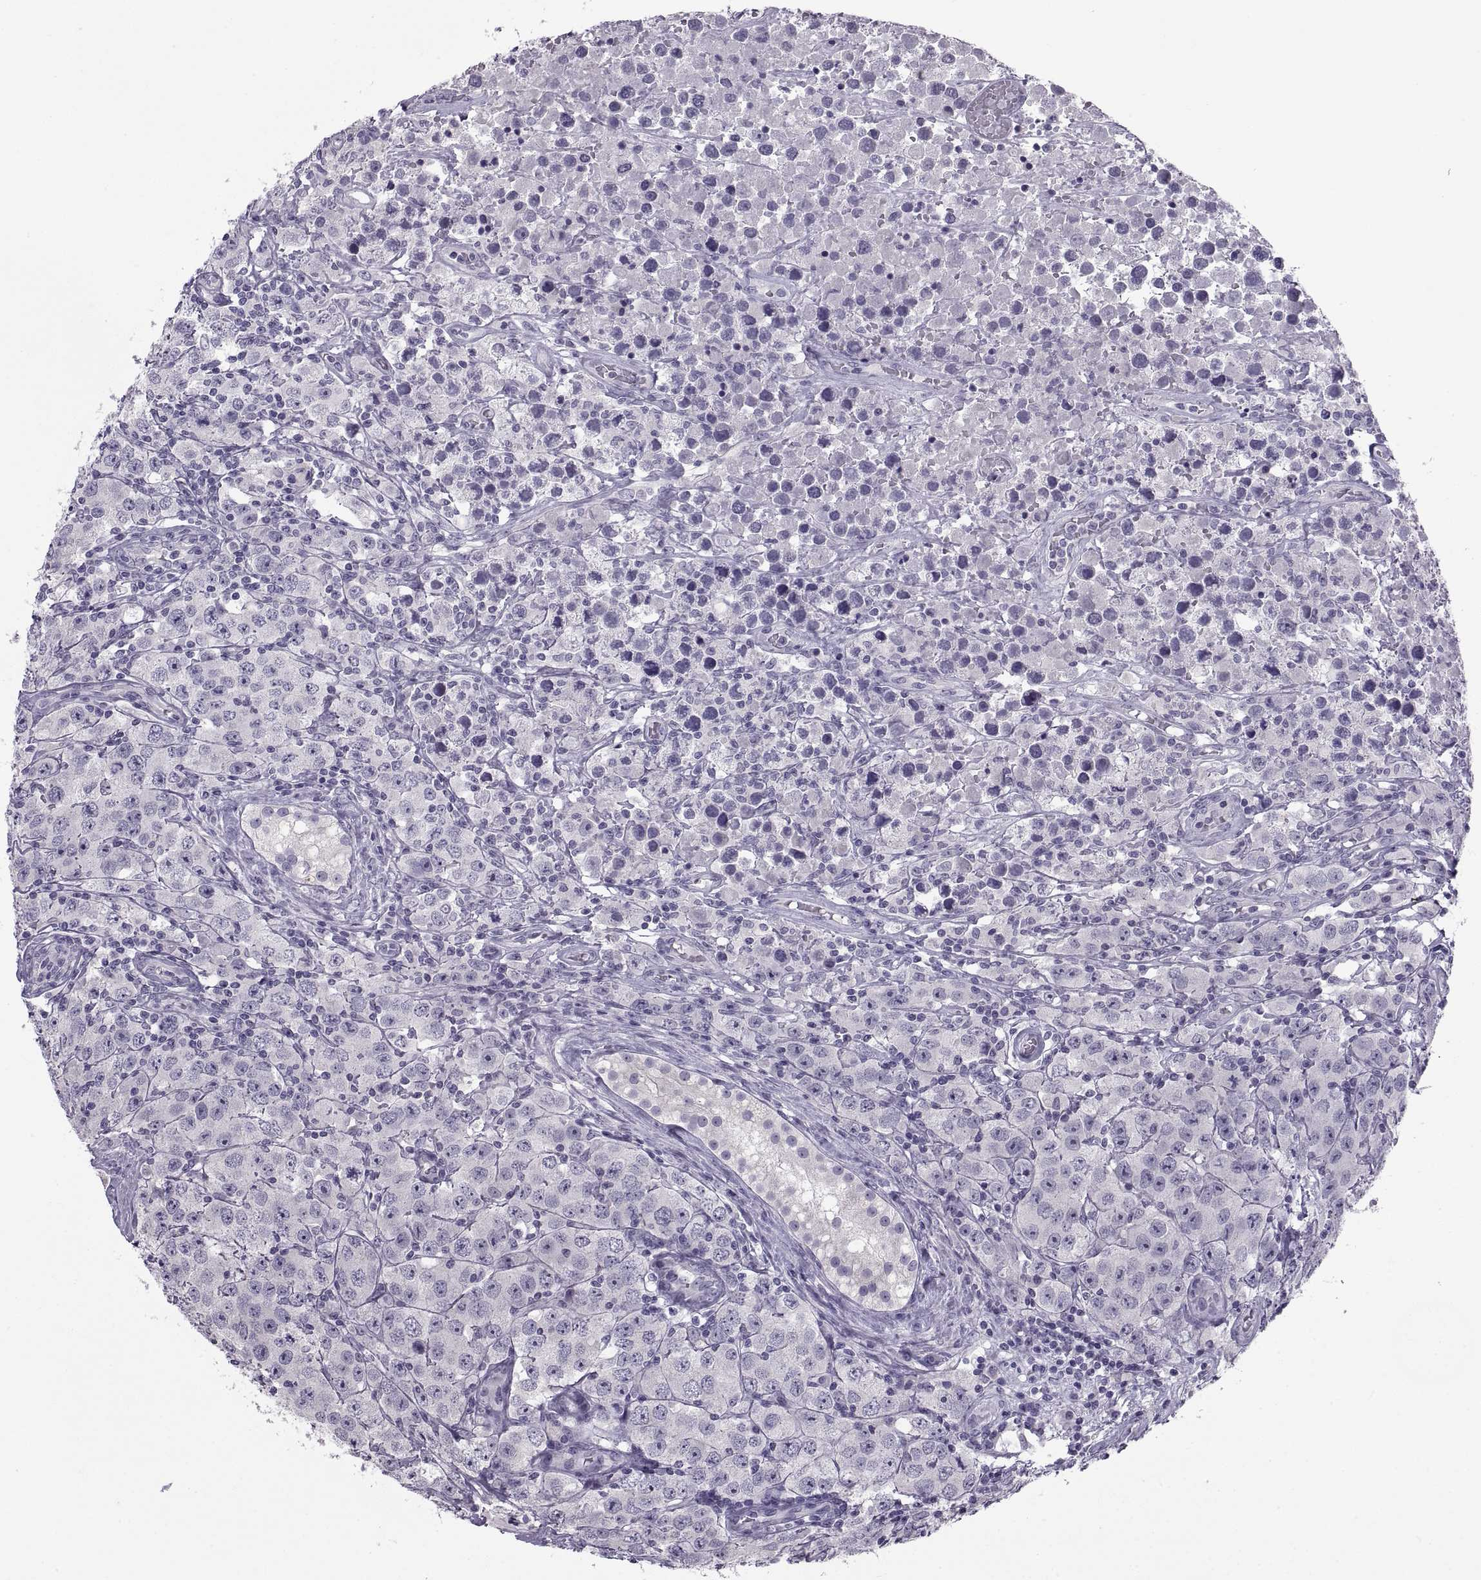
{"staining": {"intensity": "negative", "quantity": "none", "location": "none"}, "tissue": "testis cancer", "cell_type": "Tumor cells", "image_type": "cancer", "snomed": [{"axis": "morphology", "description": "Seminoma, NOS"}, {"axis": "topography", "description": "Testis"}], "caption": "There is no significant staining in tumor cells of testis cancer.", "gene": "BSPH1", "patient": {"sex": "male", "age": 52}}